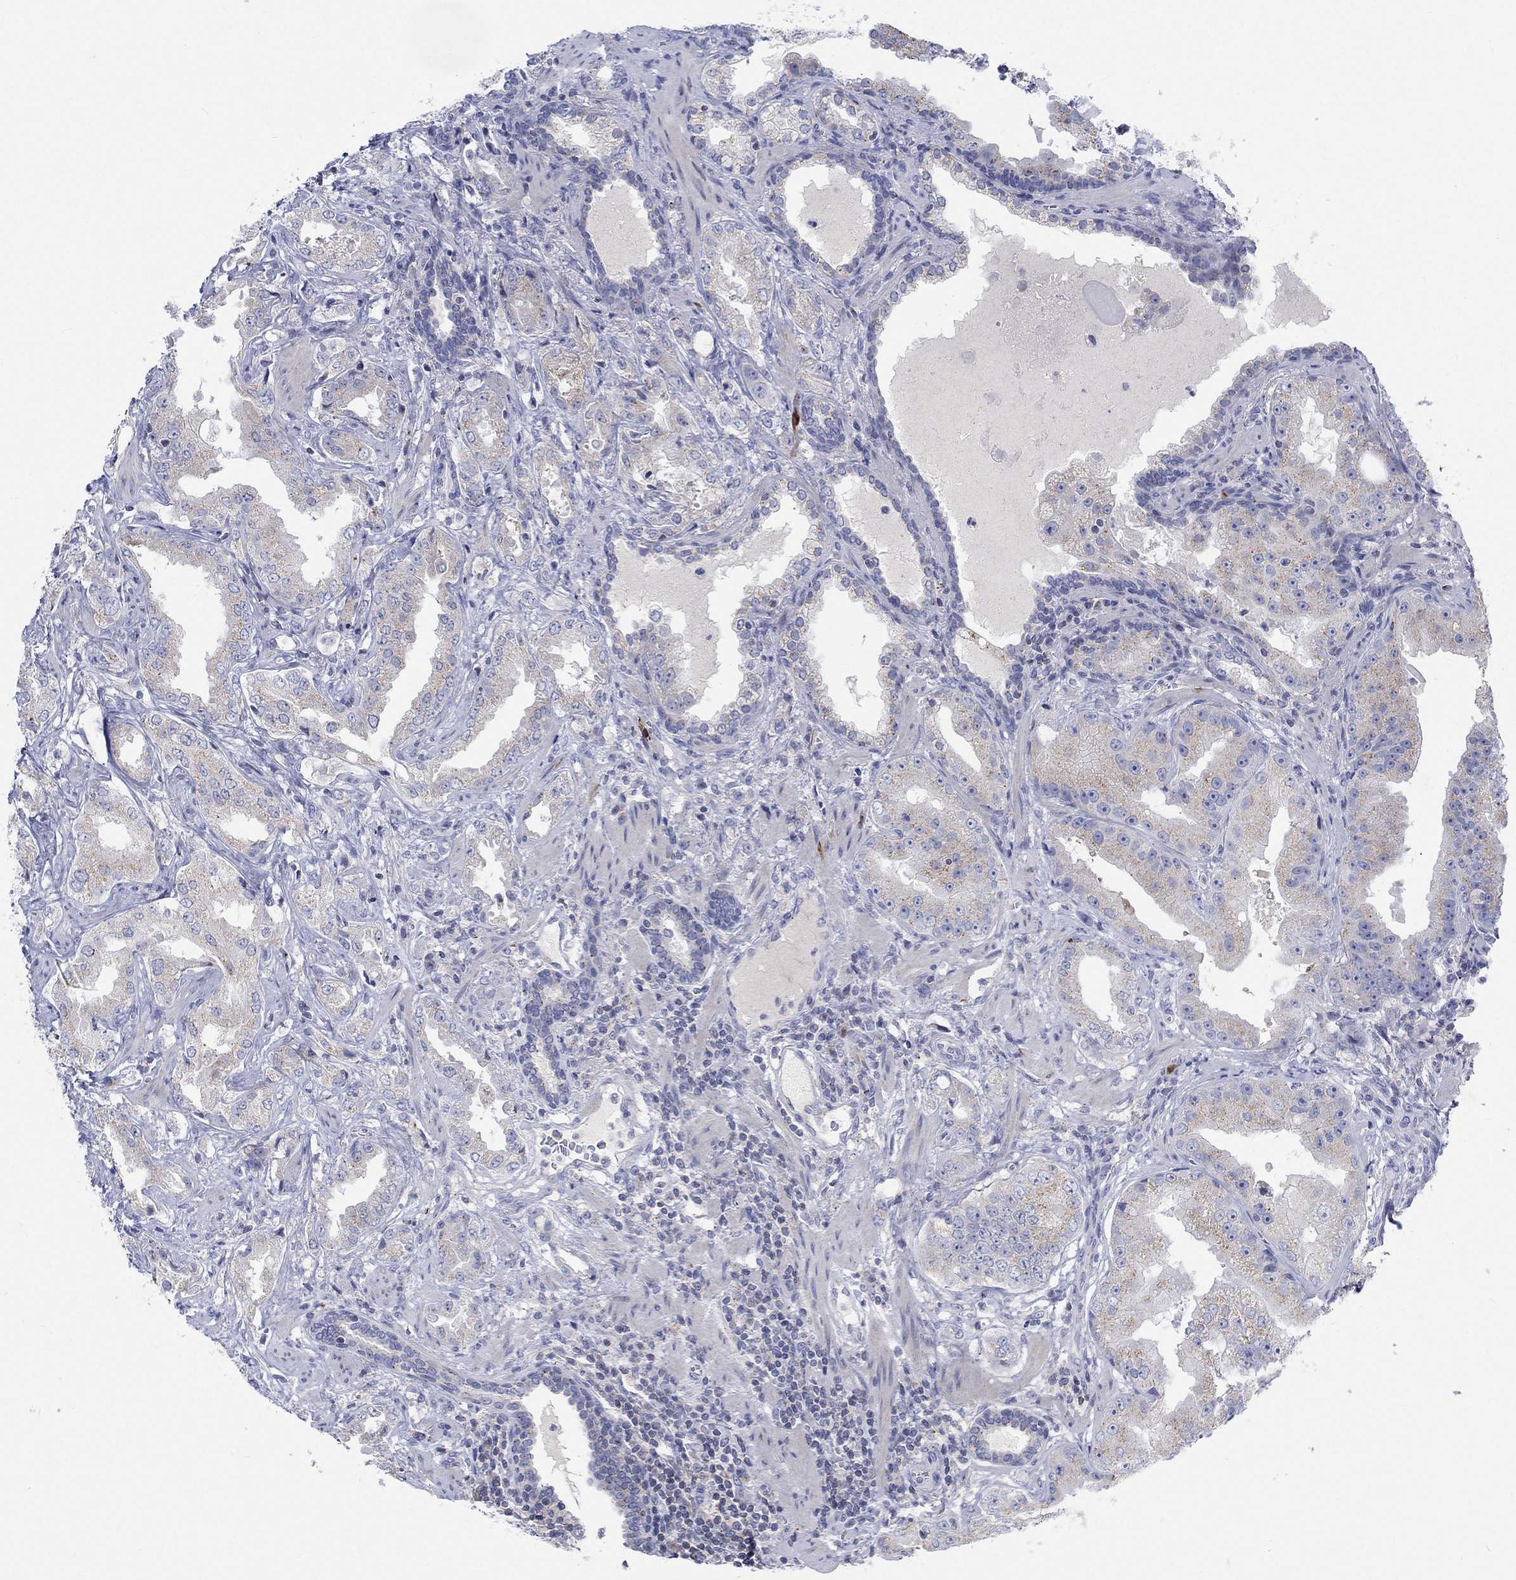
{"staining": {"intensity": "moderate", "quantity": "25%-75%", "location": "cytoplasmic/membranous"}, "tissue": "prostate cancer", "cell_type": "Tumor cells", "image_type": "cancer", "snomed": [{"axis": "morphology", "description": "Adenocarcinoma, Low grade"}, {"axis": "topography", "description": "Prostate"}], "caption": "A medium amount of moderate cytoplasmic/membranous staining is appreciated in approximately 25%-75% of tumor cells in adenocarcinoma (low-grade) (prostate) tissue.", "gene": "NAV3", "patient": {"sex": "male", "age": 62}}